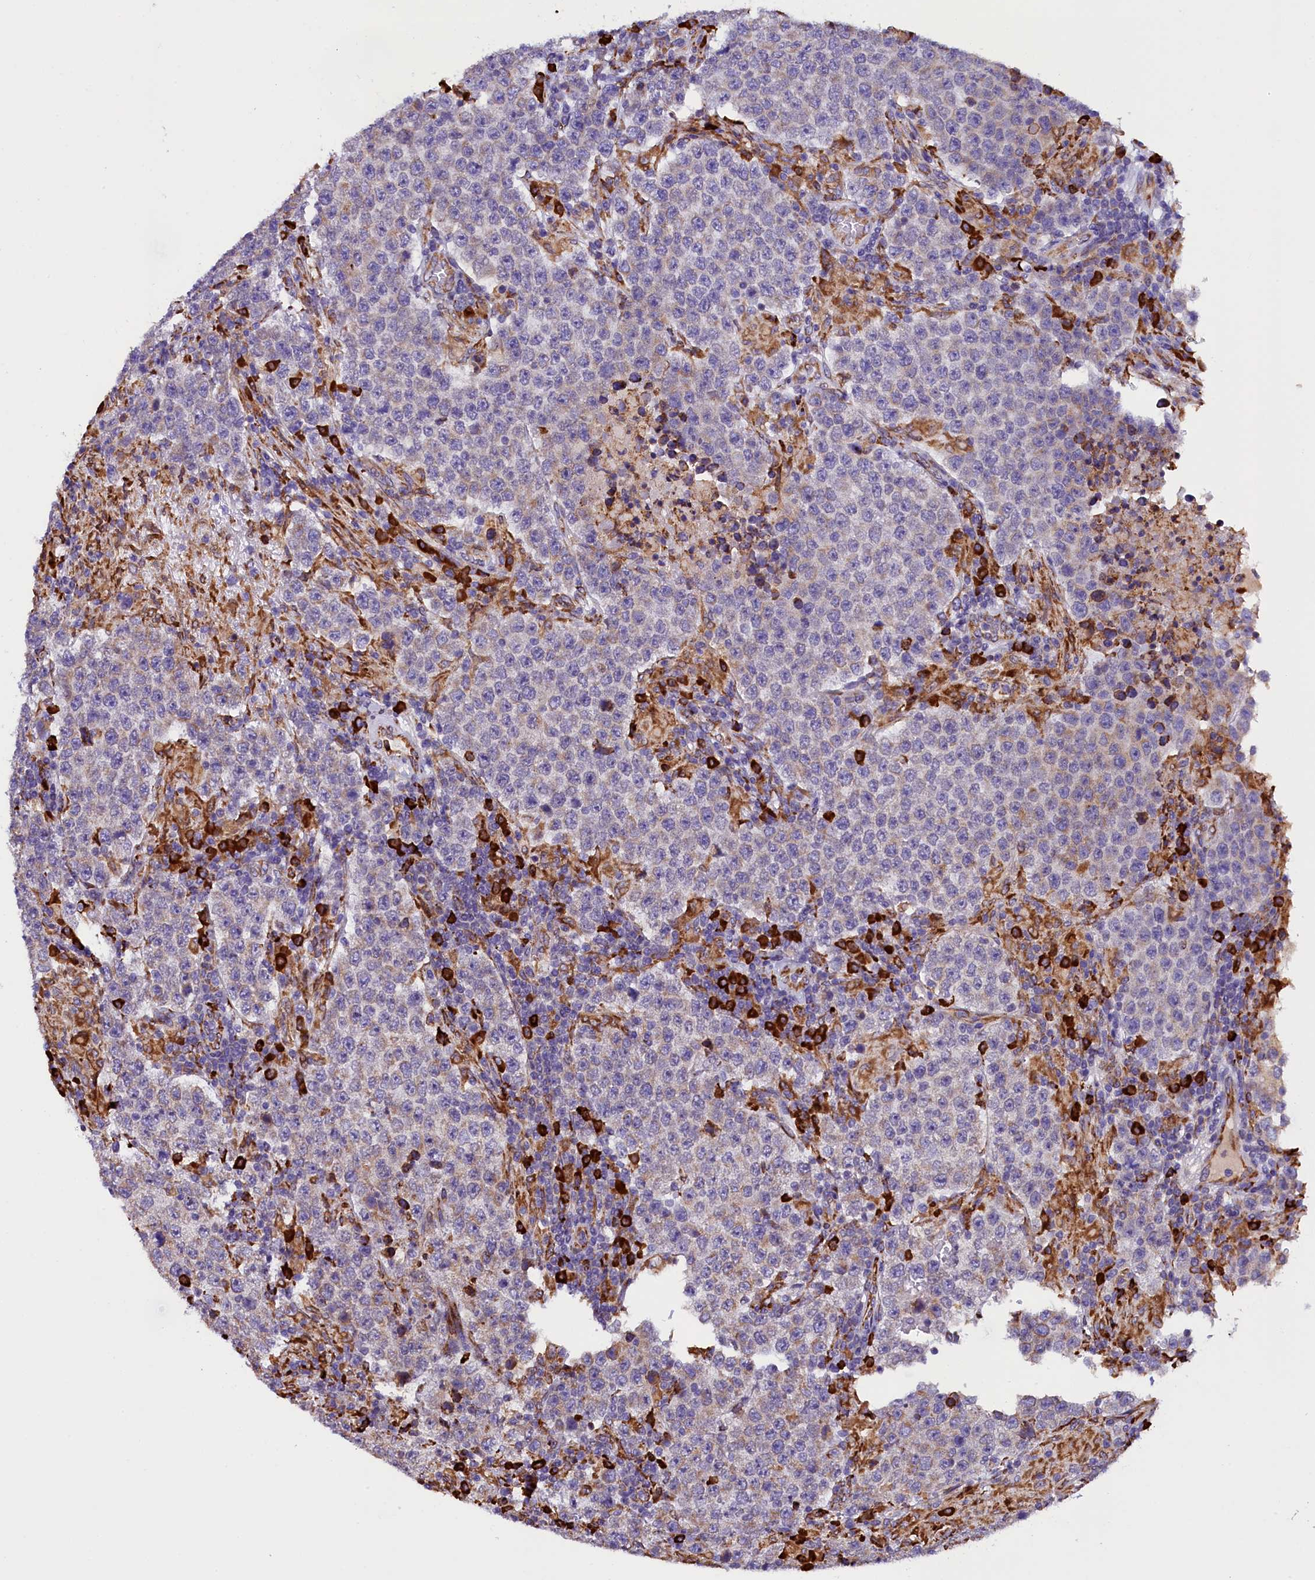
{"staining": {"intensity": "weak", "quantity": "<25%", "location": "cytoplasmic/membranous"}, "tissue": "testis cancer", "cell_type": "Tumor cells", "image_type": "cancer", "snomed": [{"axis": "morphology", "description": "Normal tissue, NOS"}, {"axis": "morphology", "description": "Urothelial carcinoma, High grade"}, {"axis": "morphology", "description": "Seminoma, NOS"}, {"axis": "morphology", "description": "Carcinoma, Embryonal, NOS"}, {"axis": "topography", "description": "Urinary bladder"}, {"axis": "topography", "description": "Testis"}], "caption": "IHC photomicrograph of testis cancer (seminoma) stained for a protein (brown), which displays no positivity in tumor cells.", "gene": "CAPS2", "patient": {"sex": "male", "age": 41}}